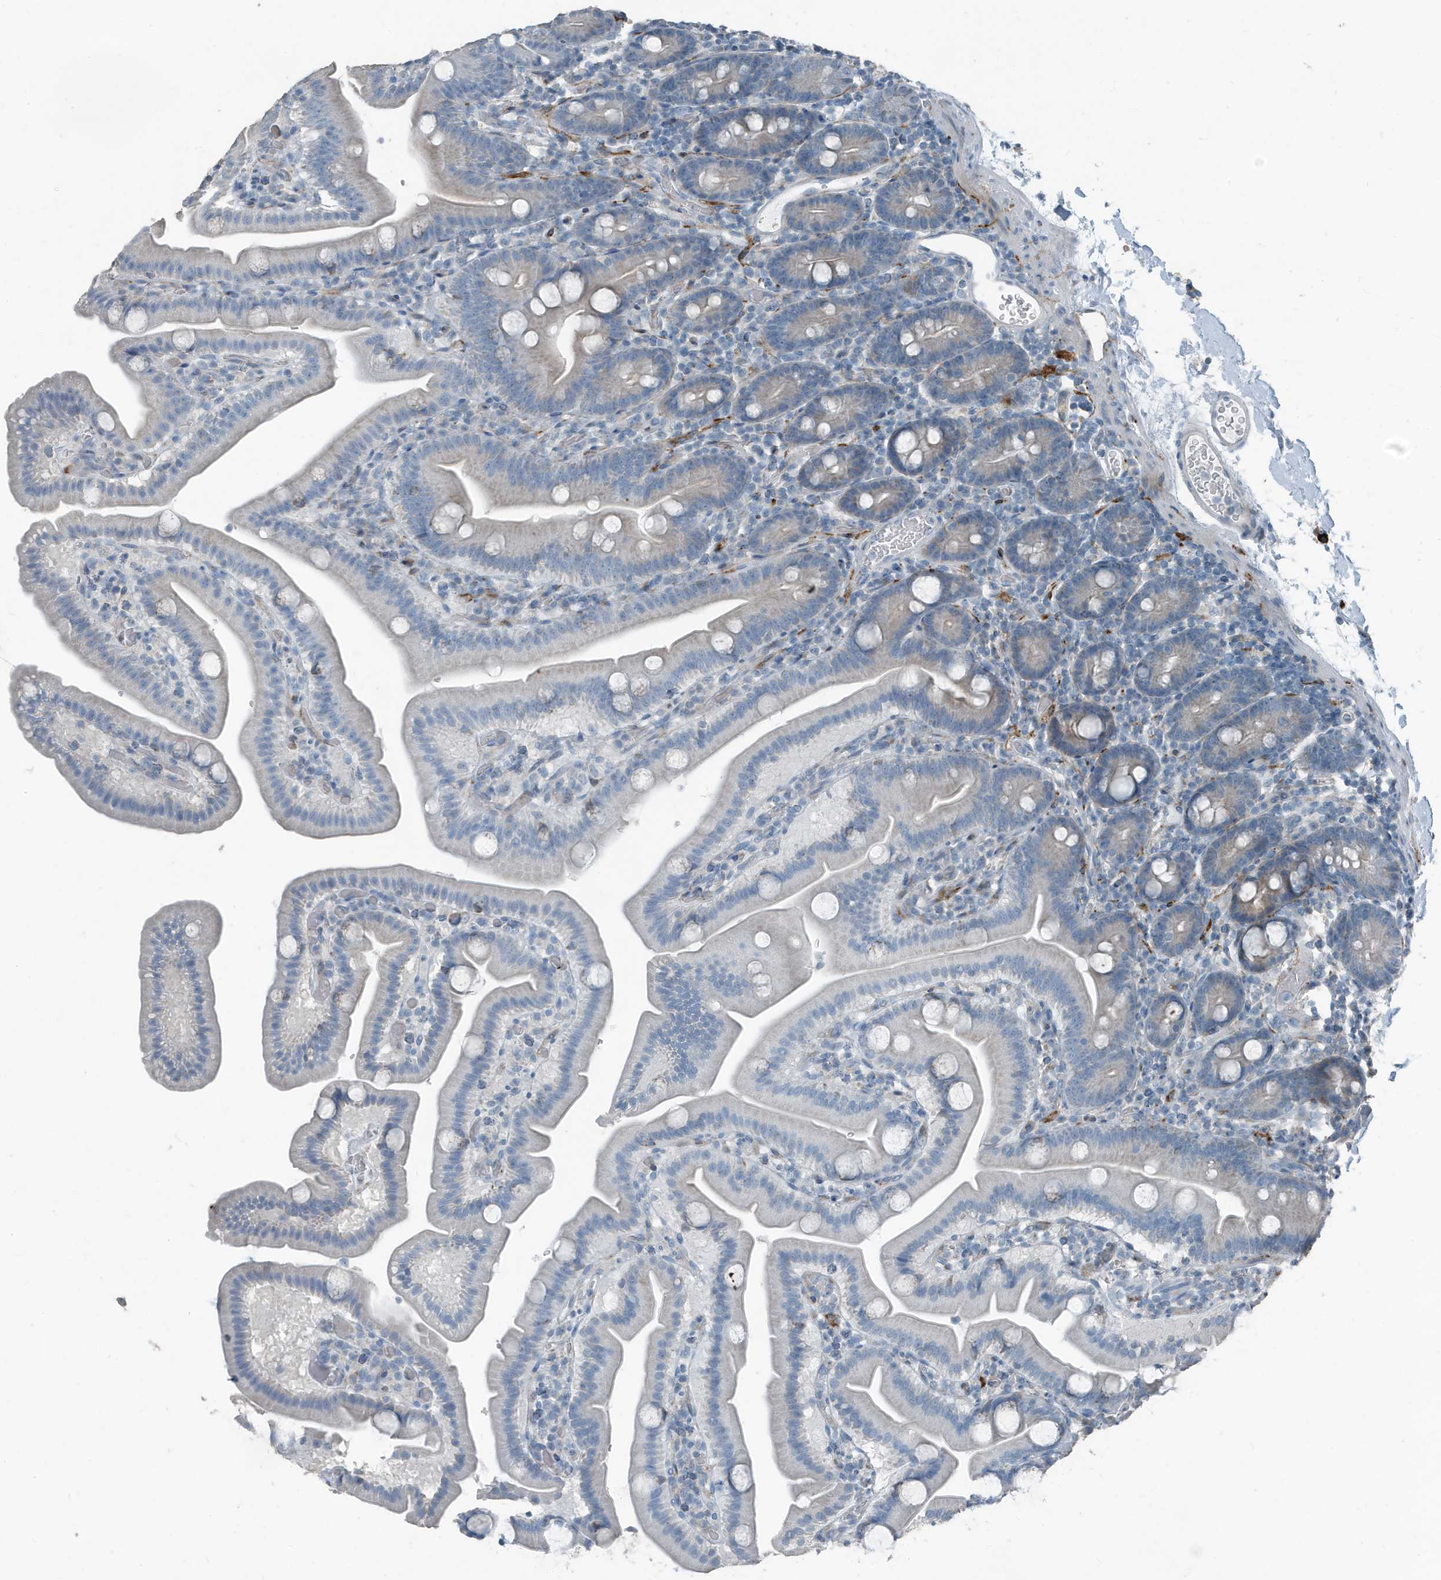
{"staining": {"intensity": "negative", "quantity": "none", "location": "none"}, "tissue": "duodenum", "cell_type": "Glandular cells", "image_type": "normal", "snomed": [{"axis": "morphology", "description": "Normal tissue, NOS"}, {"axis": "topography", "description": "Duodenum"}], "caption": "DAB immunohistochemical staining of normal human duodenum displays no significant staining in glandular cells. (Immunohistochemistry, brightfield microscopy, high magnification).", "gene": "FAM162A", "patient": {"sex": "male", "age": 55}}